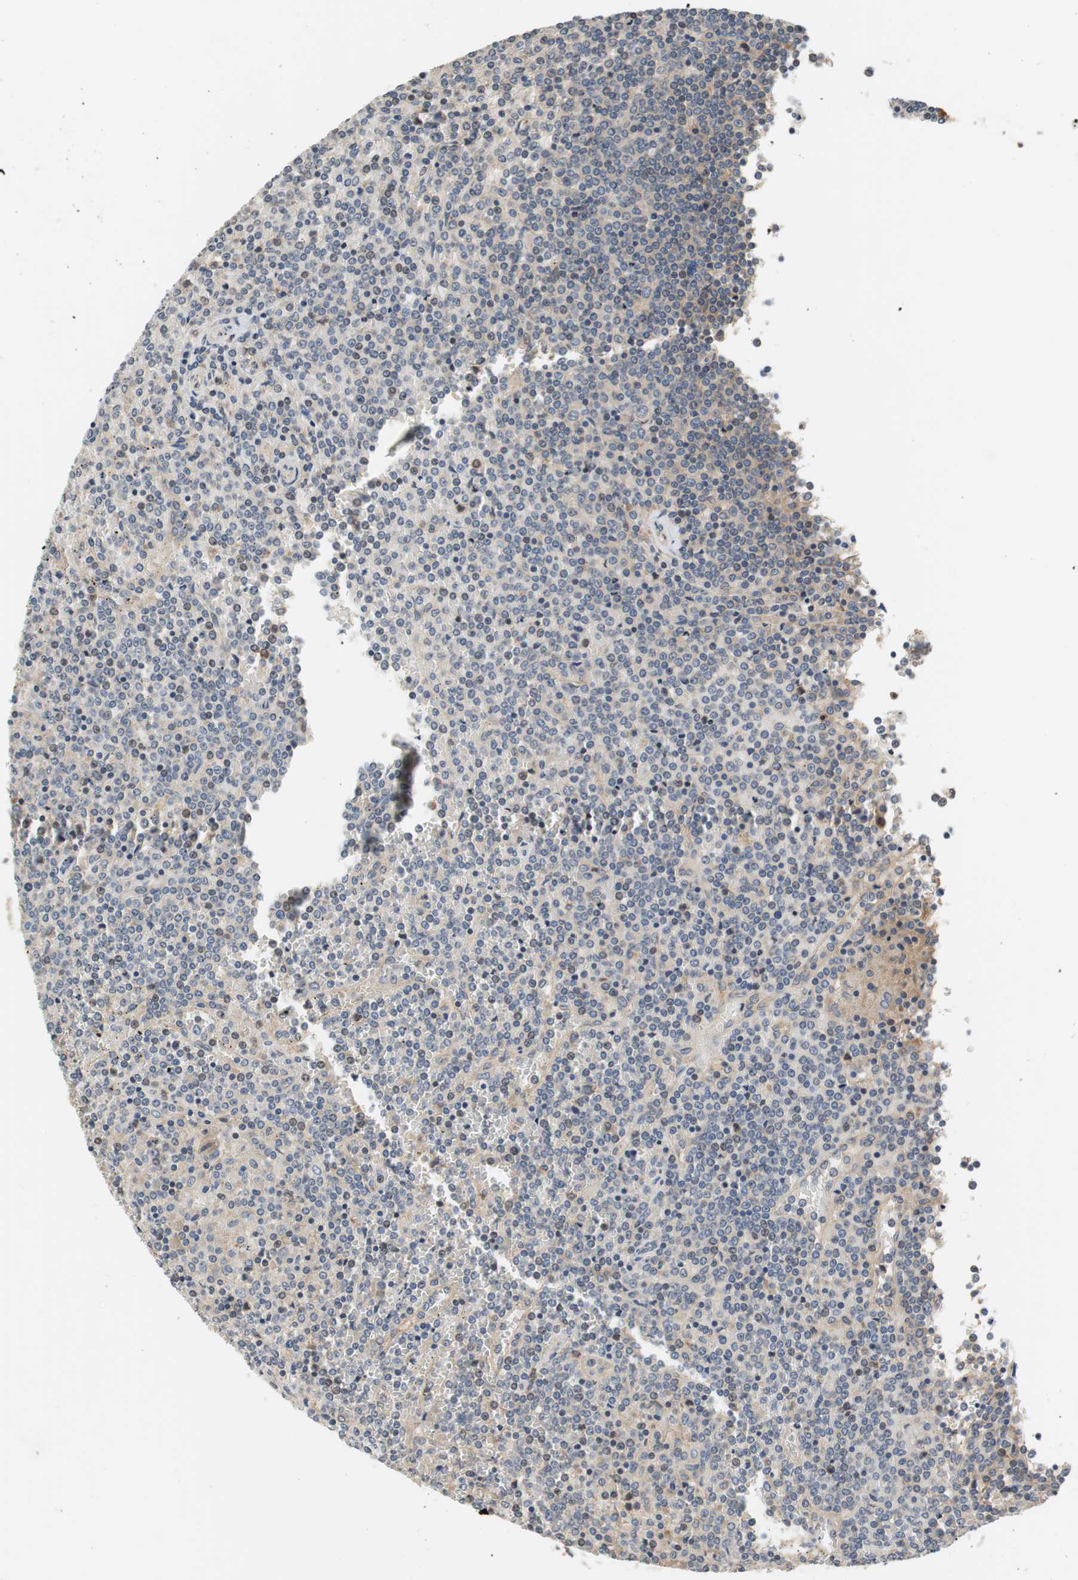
{"staining": {"intensity": "negative", "quantity": "none", "location": "none"}, "tissue": "lymphoma", "cell_type": "Tumor cells", "image_type": "cancer", "snomed": [{"axis": "morphology", "description": "Malignant lymphoma, non-Hodgkin's type, Low grade"}, {"axis": "topography", "description": "Spleen"}], "caption": "High power microscopy image of an immunohistochemistry histopathology image of malignant lymphoma, non-Hodgkin's type (low-grade), revealing no significant expression in tumor cells.", "gene": "C4A", "patient": {"sex": "female", "age": 19}}